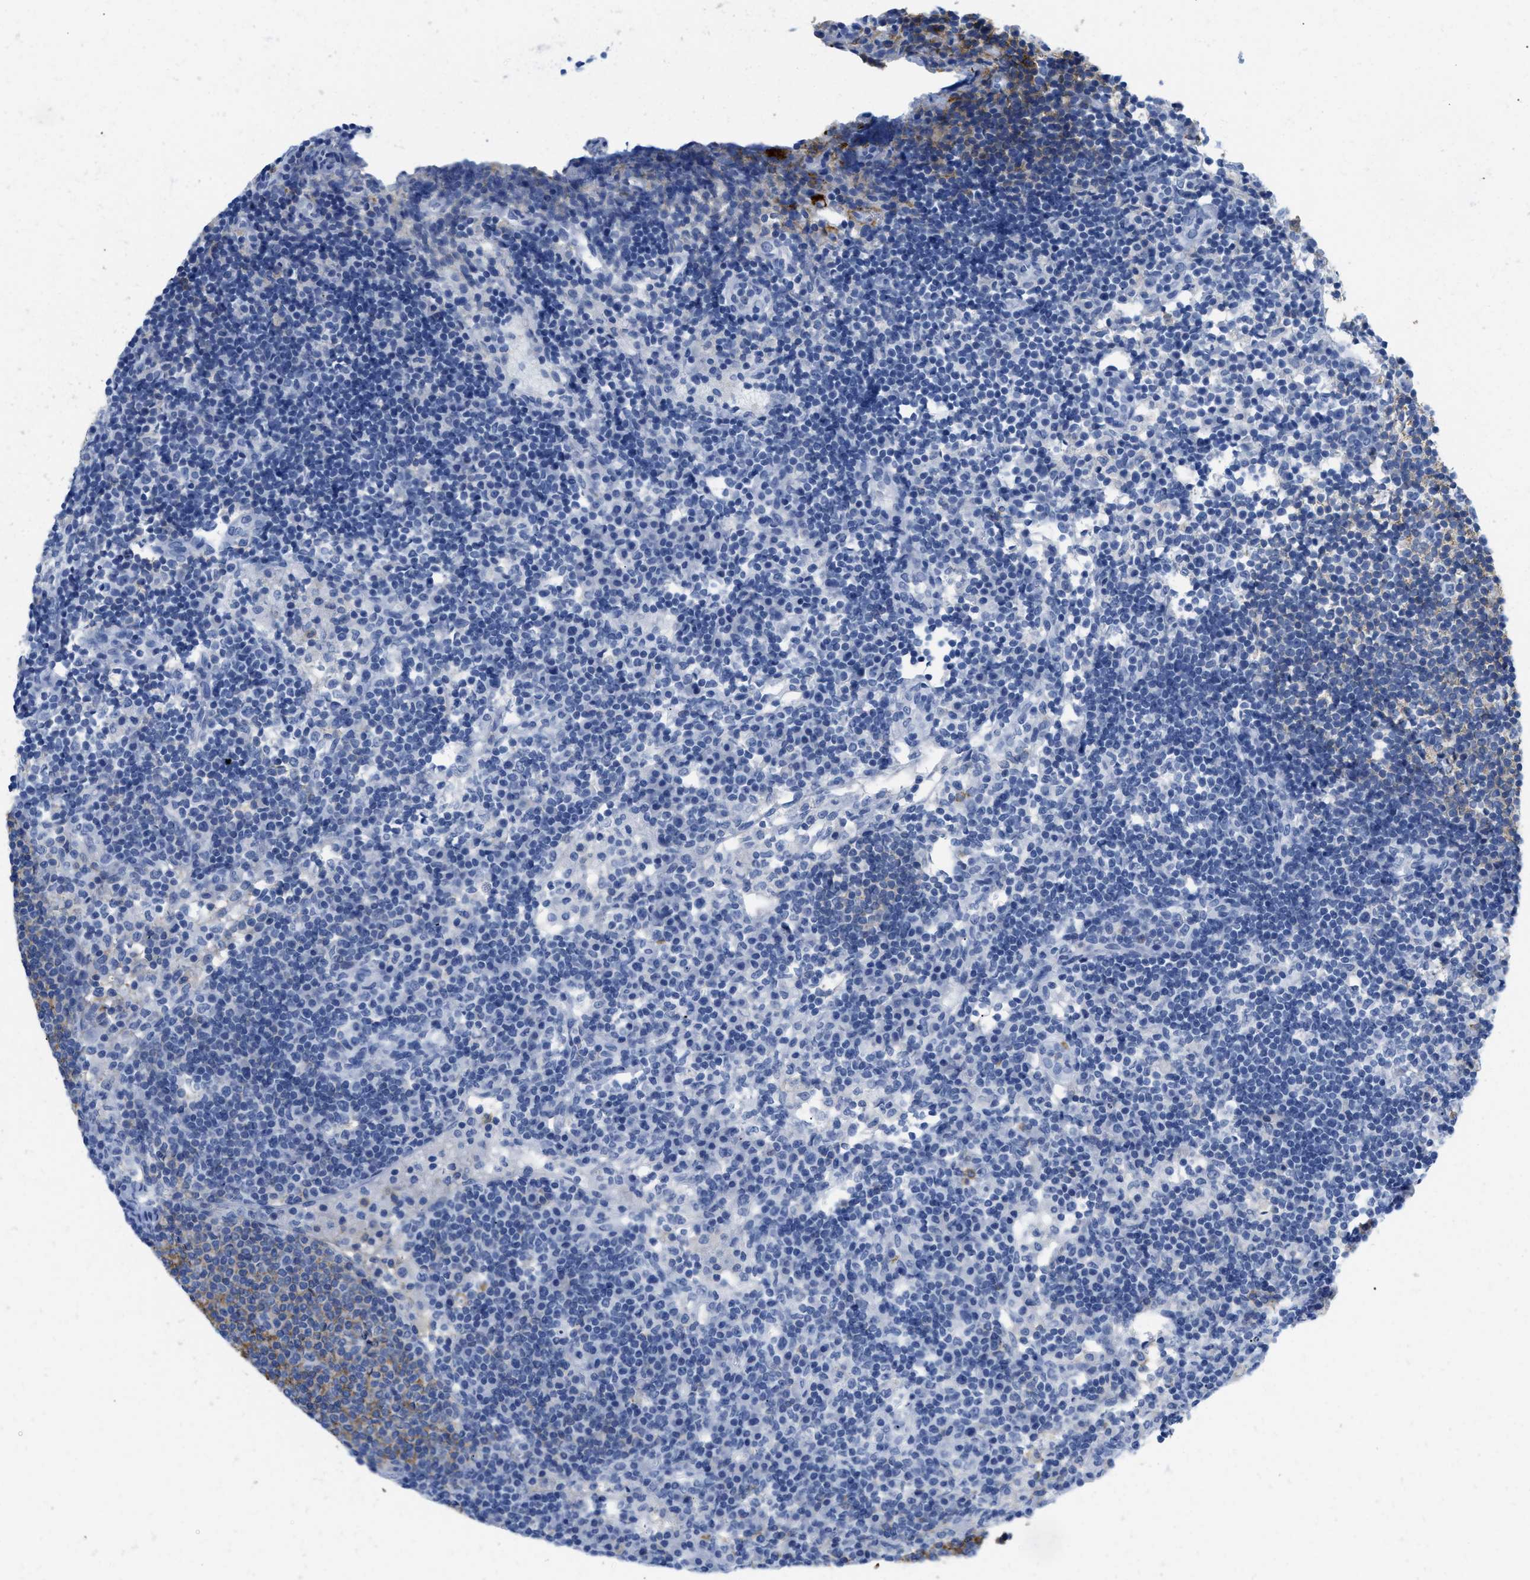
{"staining": {"intensity": "negative", "quantity": "none", "location": "none"}, "tissue": "lymph node", "cell_type": "Germinal center cells", "image_type": "normal", "snomed": [{"axis": "morphology", "description": "Normal tissue, NOS"}, {"axis": "topography", "description": "Lymph node"}], "caption": "Immunohistochemistry (IHC) image of unremarkable lymph node: lymph node stained with DAB demonstrates no significant protein staining in germinal center cells.", "gene": "CR1", "patient": {"sex": "female", "age": 53}}